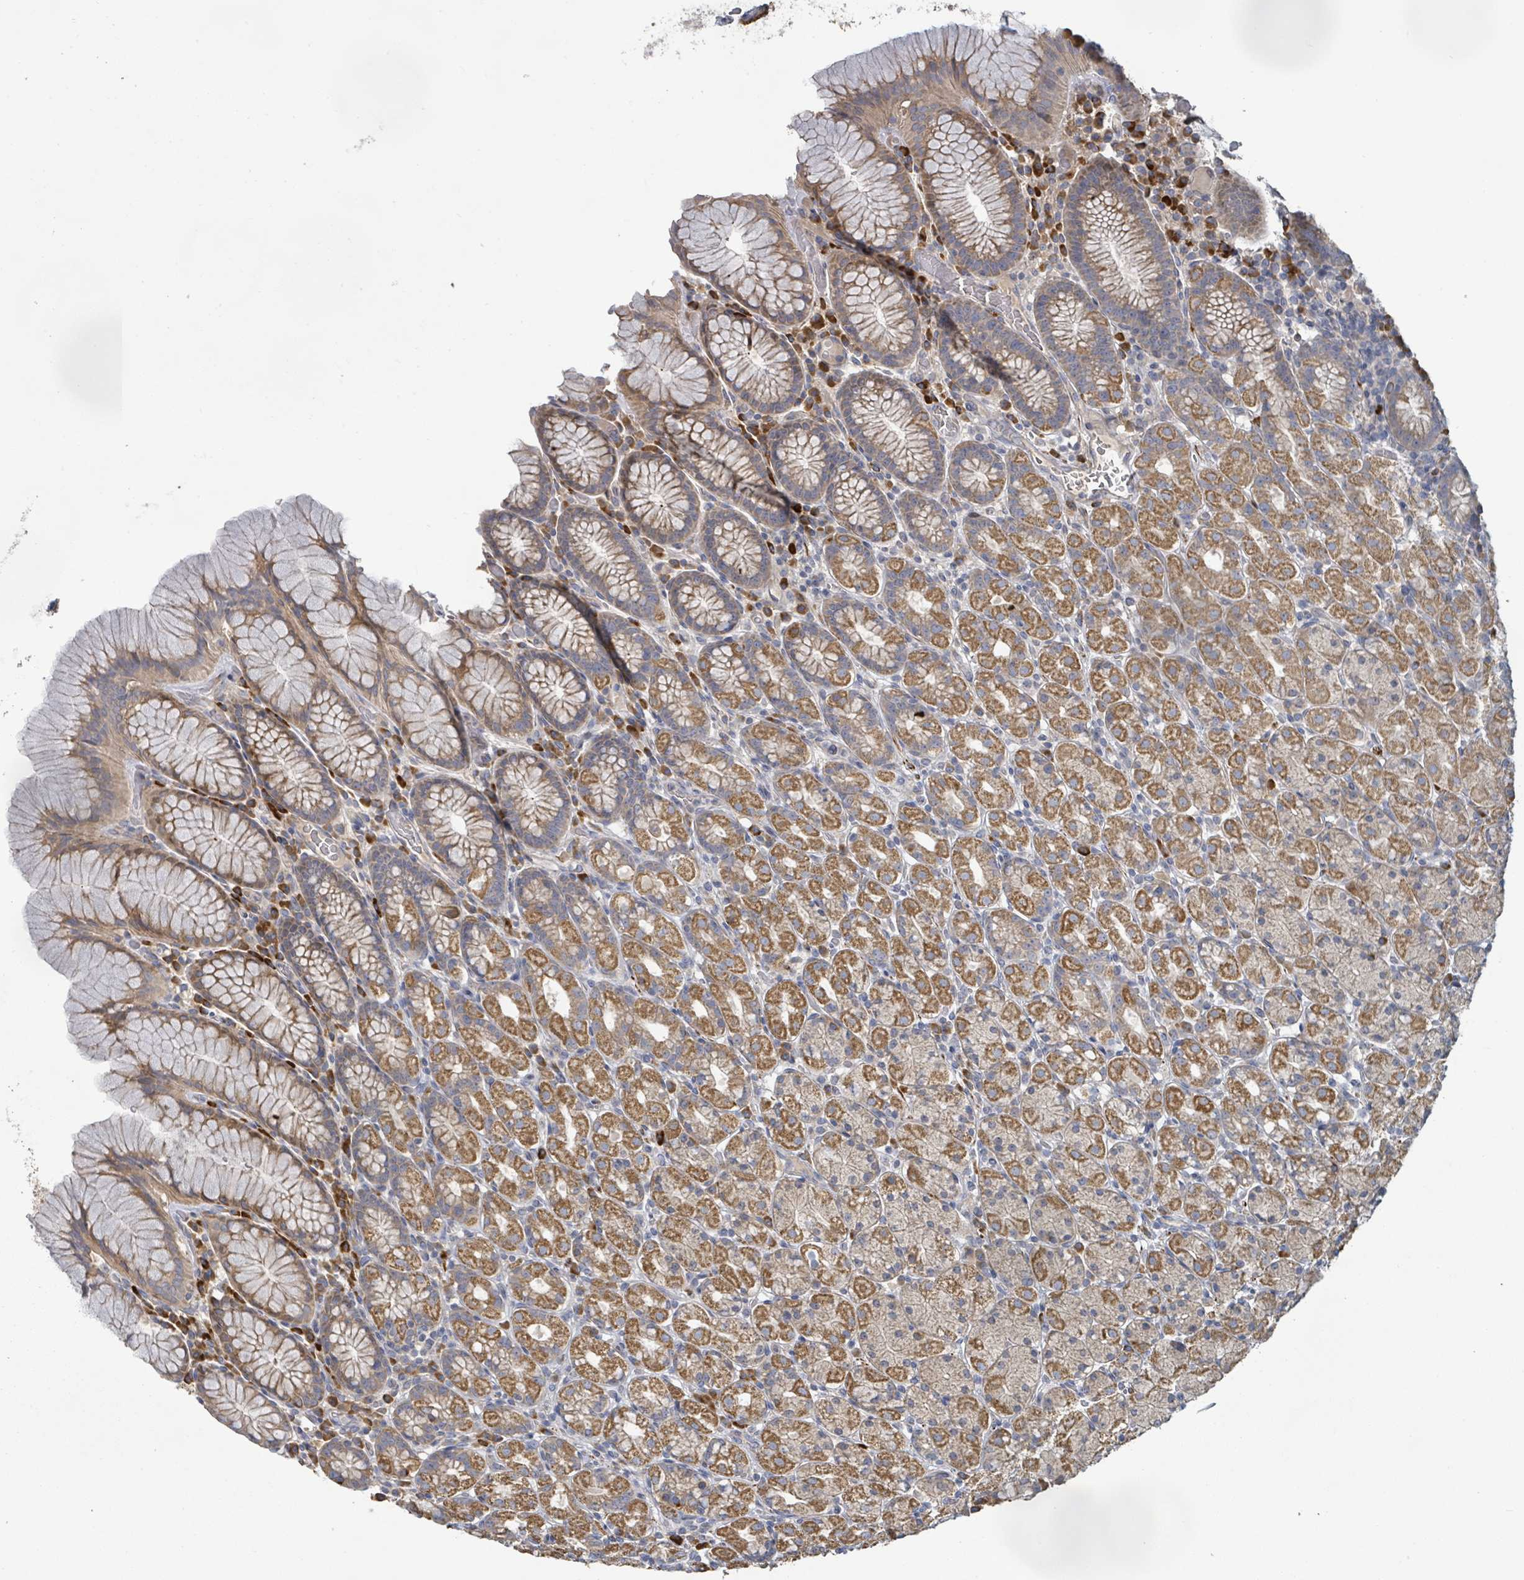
{"staining": {"intensity": "strong", "quantity": ">75%", "location": "cytoplasmic/membranous"}, "tissue": "stomach", "cell_type": "Glandular cells", "image_type": "normal", "snomed": [{"axis": "morphology", "description": "Normal tissue, NOS"}, {"axis": "topography", "description": "Stomach, upper"}, {"axis": "topography", "description": "Stomach"}], "caption": "The histopathology image demonstrates immunohistochemical staining of unremarkable stomach. There is strong cytoplasmic/membranous positivity is appreciated in about >75% of glandular cells. (DAB IHC, brown staining for protein, blue staining for nuclei).", "gene": "KCNS2", "patient": {"sex": "male", "age": 62}}